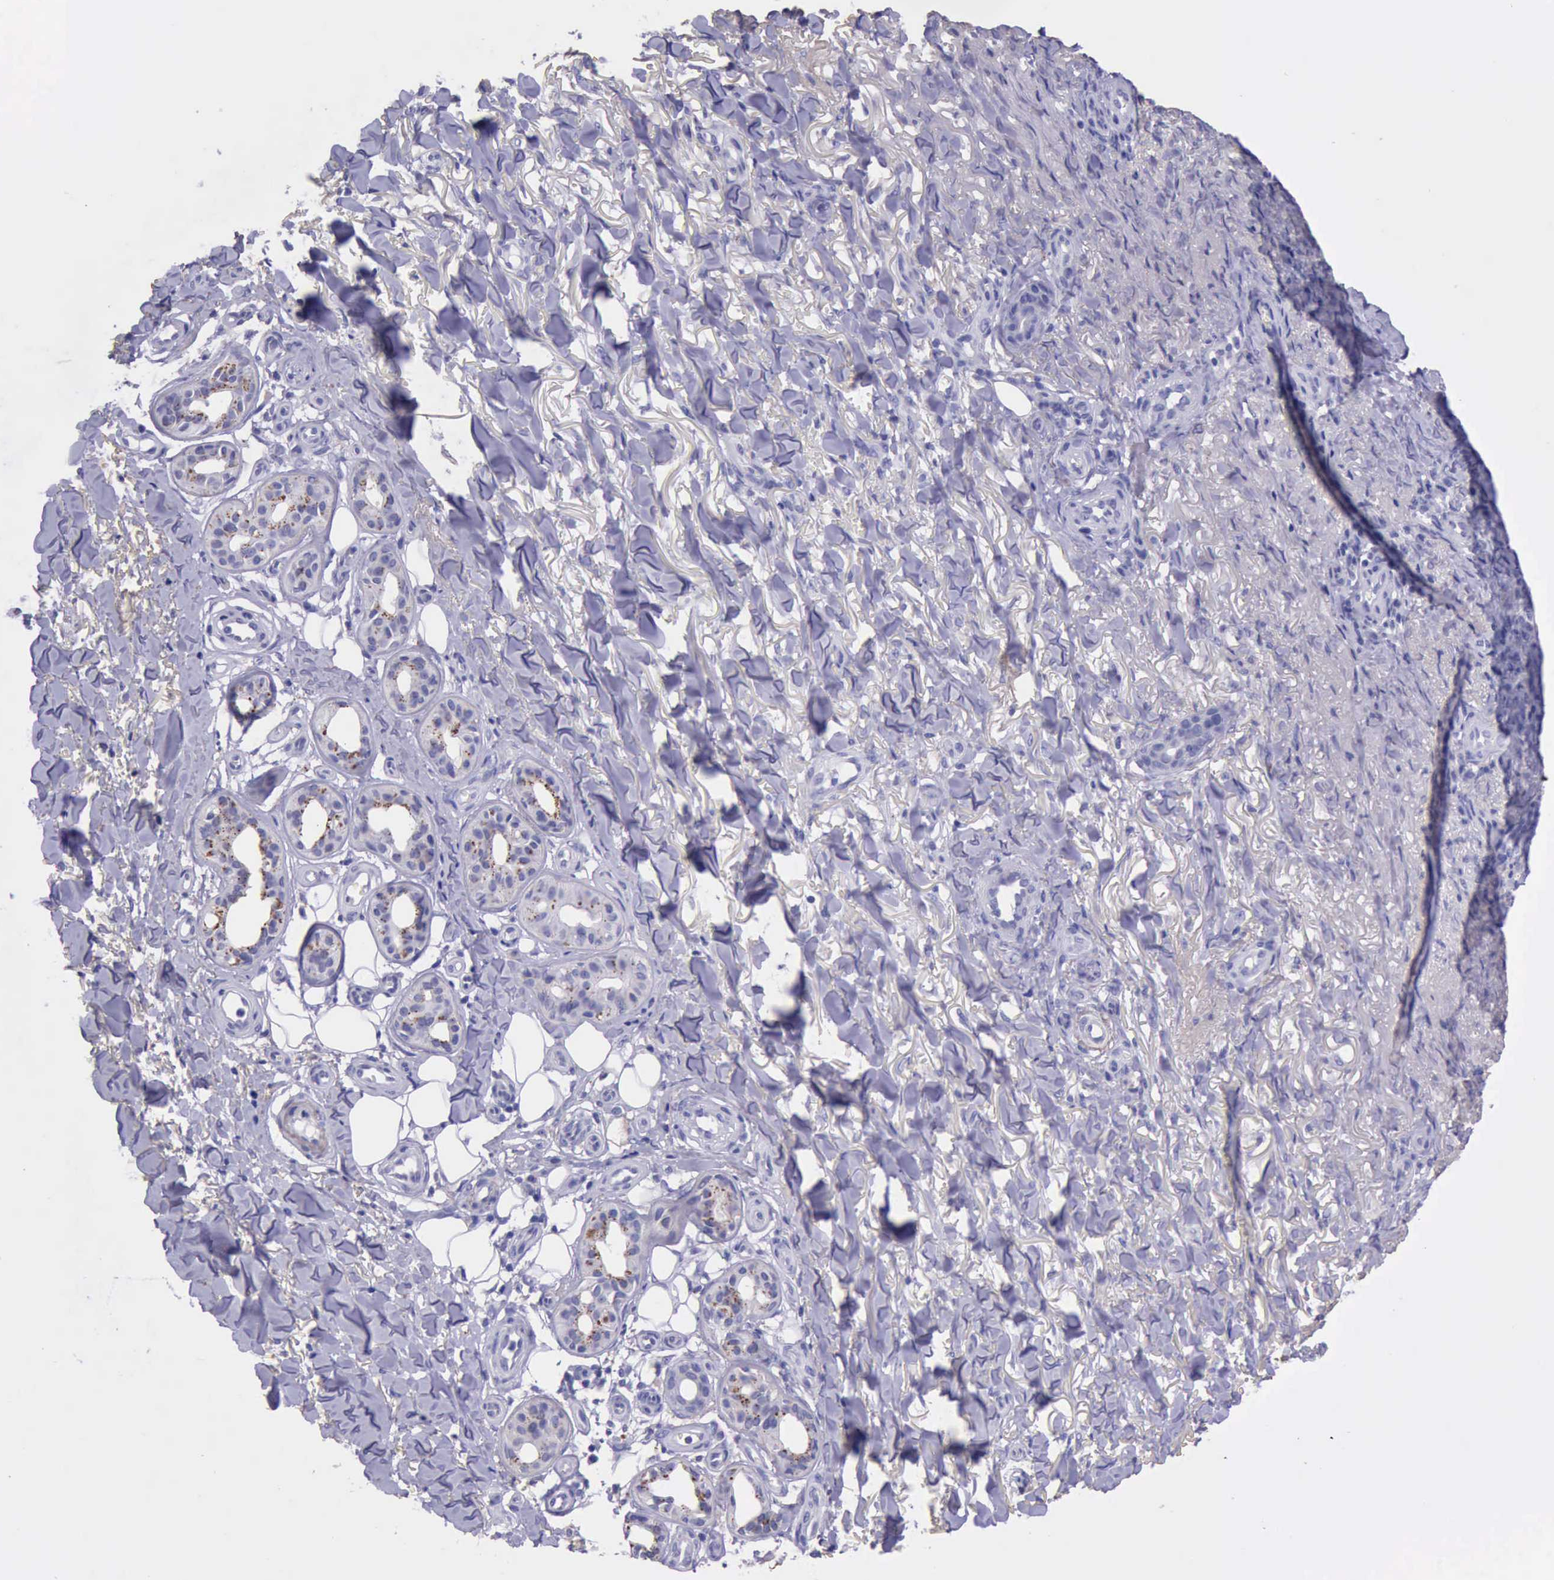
{"staining": {"intensity": "negative", "quantity": "none", "location": "none"}, "tissue": "skin cancer", "cell_type": "Tumor cells", "image_type": "cancer", "snomed": [{"axis": "morphology", "description": "Basal cell carcinoma"}, {"axis": "topography", "description": "Skin"}], "caption": "Human skin cancer stained for a protein using immunohistochemistry exhibits no expression in tumor cells.", "gene": "GLA", "patient": {"sex": "male", "age": 81}}